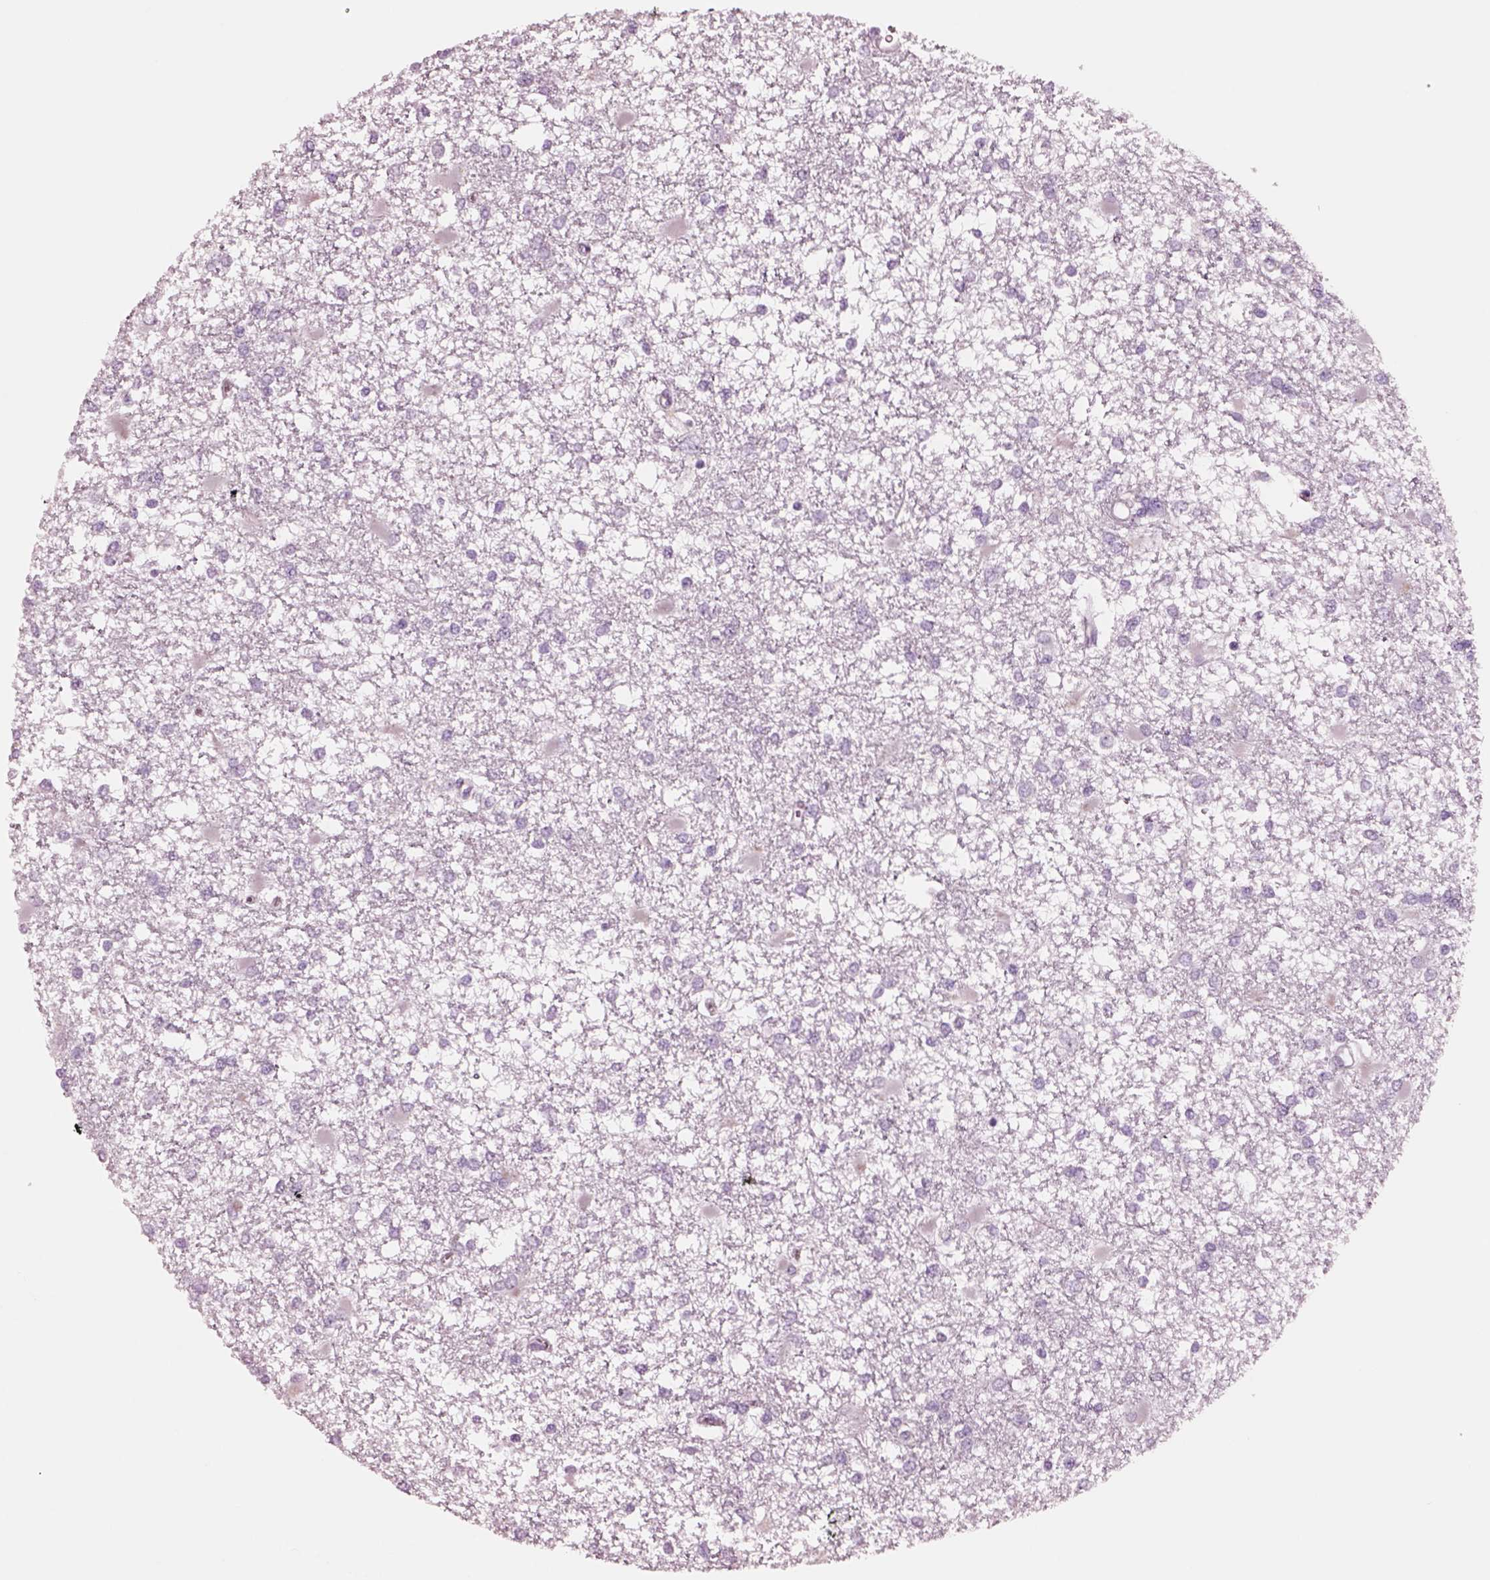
{"staining": {"intensity": "negative", "quantity": "none", "location": "none"}, "tissue": "glioma", "cell_type": "Tumor cells", "image_type": "cancer", "snomed": [{"axis": "morphology", "description": "Glioma, malignant, High grade"}, {"axis": "topography", "description": "Cerebral cortex"}], "caption": "The immunohistochemistry (IHC) micrograph has no significant positivity in tumor cells of glioma tissue.", "gene": "NMRK2", "patient": {"sex": "male", "age": 79}}